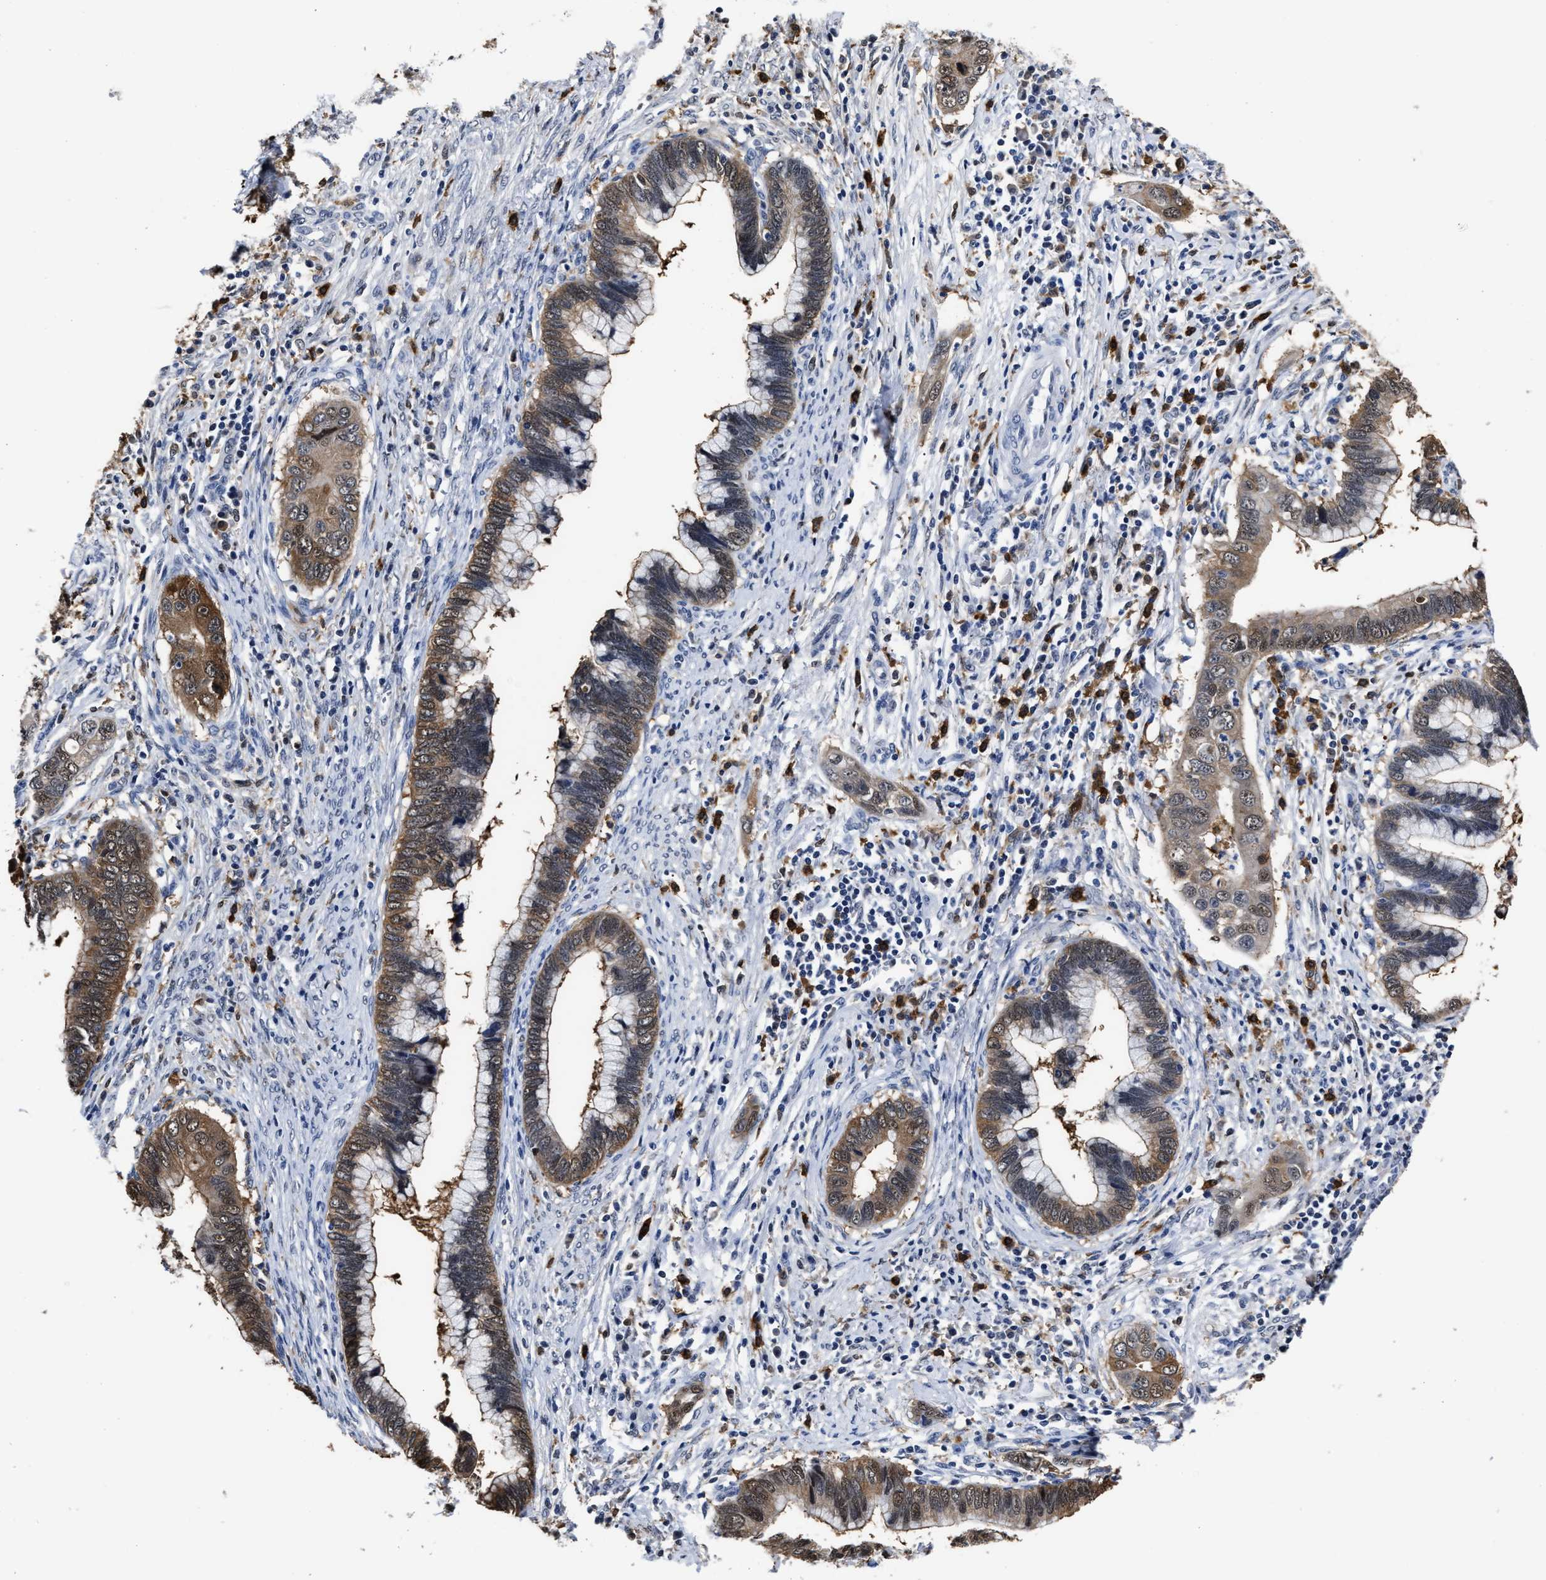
{"staining": {"intensity": "moderate", "quantity": "25%-75%", "location": "cytoplasmic/membranous,nuclear"}, "tissue": "cervical cancer", "cell_type": "Tumor cells", "image_type": "cancer", "snomed": [{"axis": "morphology", "description": "Adenocarcinoma, NOS"}, {"axis": "topography", "description": "Cervix"}], "caption": "Brown immunohistochemical staining in adenocarcinoma (cervical) shows moderate cytoplasmic/membranous and nuclear positivity in about 25%-75% of tumor cells.", "gene": "PRPF4B", "patient": {"sex": "female", "age": 44}}